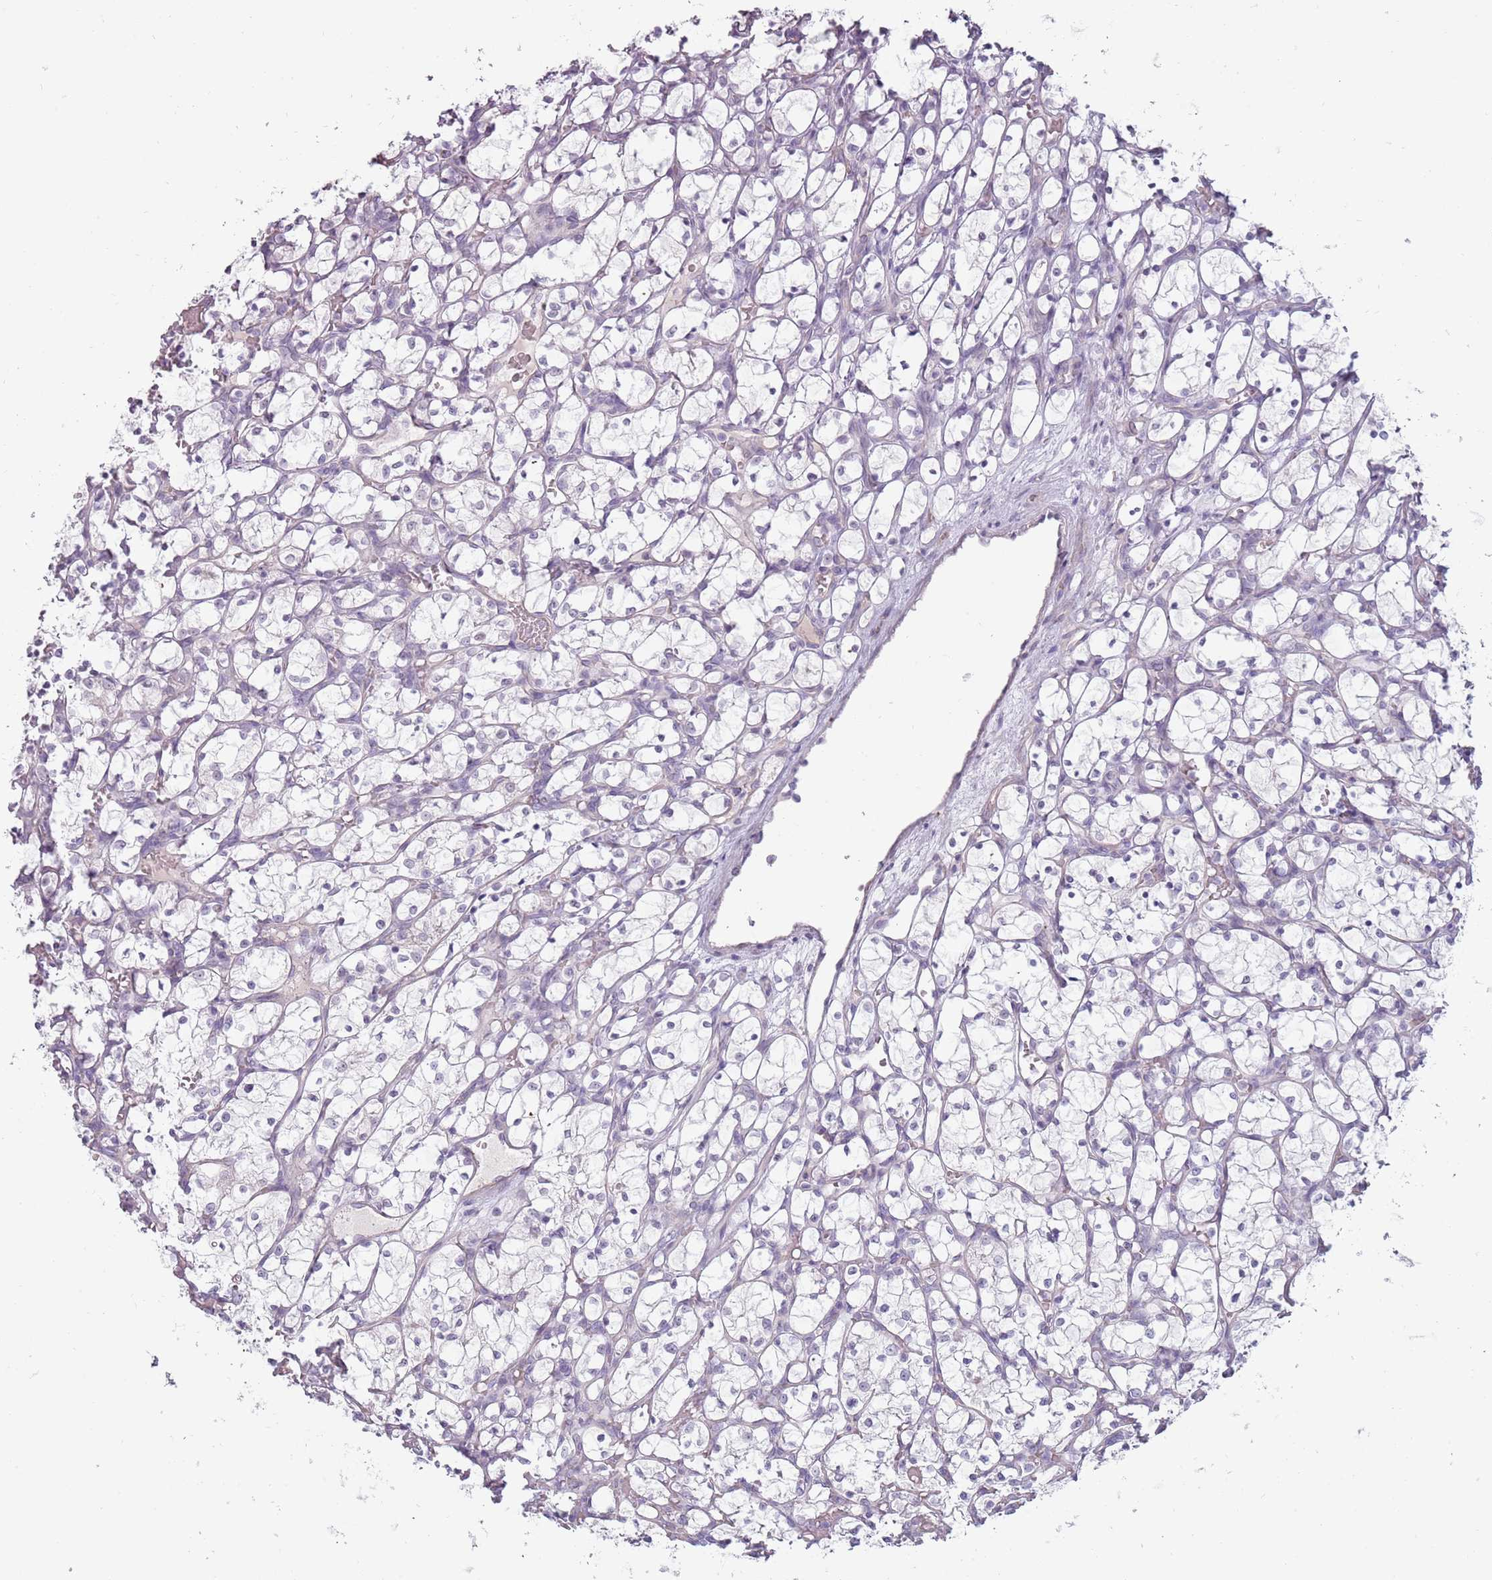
{"staining": {"intensity": "negative", "quantity": "none", "location": "none"}, "tissue": "renal cancer", "cell_type": "Tumor cells", "image_type": "cancer", "snomed": [{"axis": "morphology", "description": "Adenocarcinoma, NOS"}, {"axis": "topography", "description": "Kidney"}], "caption": "This is a micrograph of immunohistochemistry (IHC) staining of renal cancer, which shows no expression in tumor cells.", "gene": "RFX2", "patient": {"sex": "female", "age": 69}}